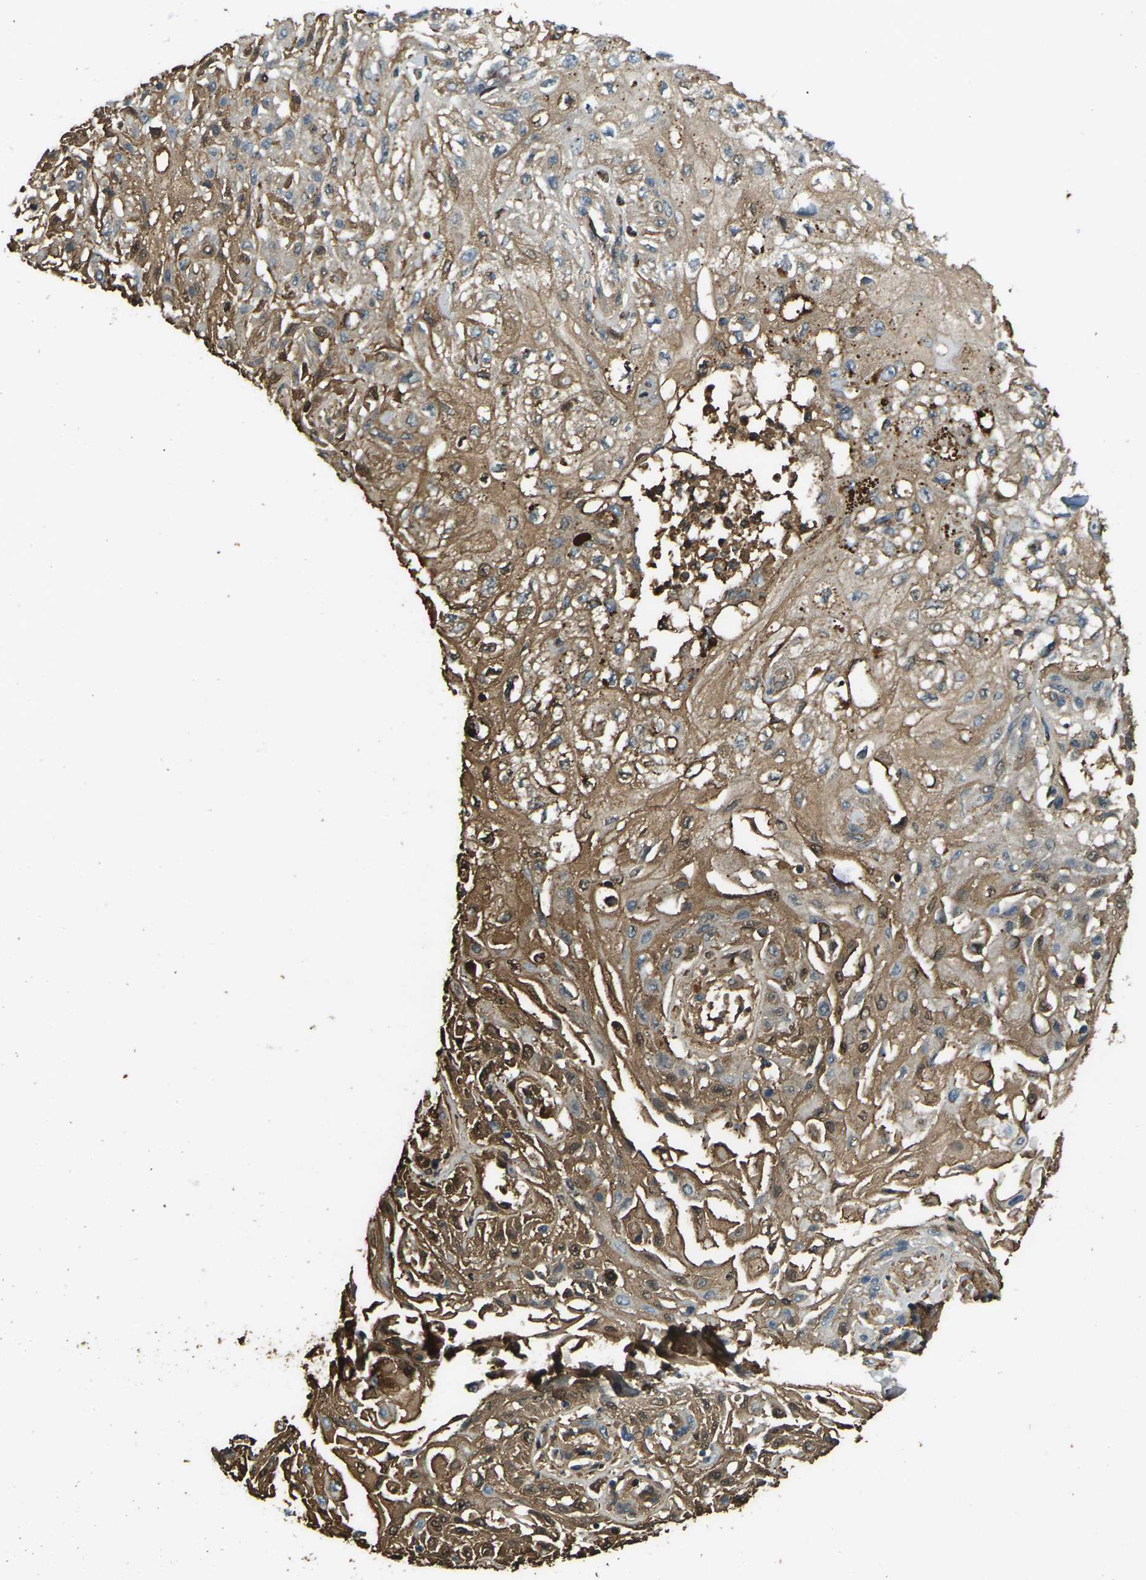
{"staining": {"intensity": "moderate", "quantity": ">75%", "location": "cytoplasmic/membranous"}, "tissue": "skin cancer", "cell_type": "Tumor cells", "image_type": "cancer", "snomed": [{"axis": "morphology", "description": "Squamous cell carcinoma, NOS"}, {"axis": "topography", "description": "Skin"}], "caption": "The photomicrograph exhibits staining of skin cancer (squamous cell carcinoma), revealing moderate cytoplasmic/membranous protein staining (brown color) within tumor cells. (DAB IHC with brightfield microscopy, high magnification).", "gene": "CYP1B1", "patient": {"sex": "male", "age": 75}}